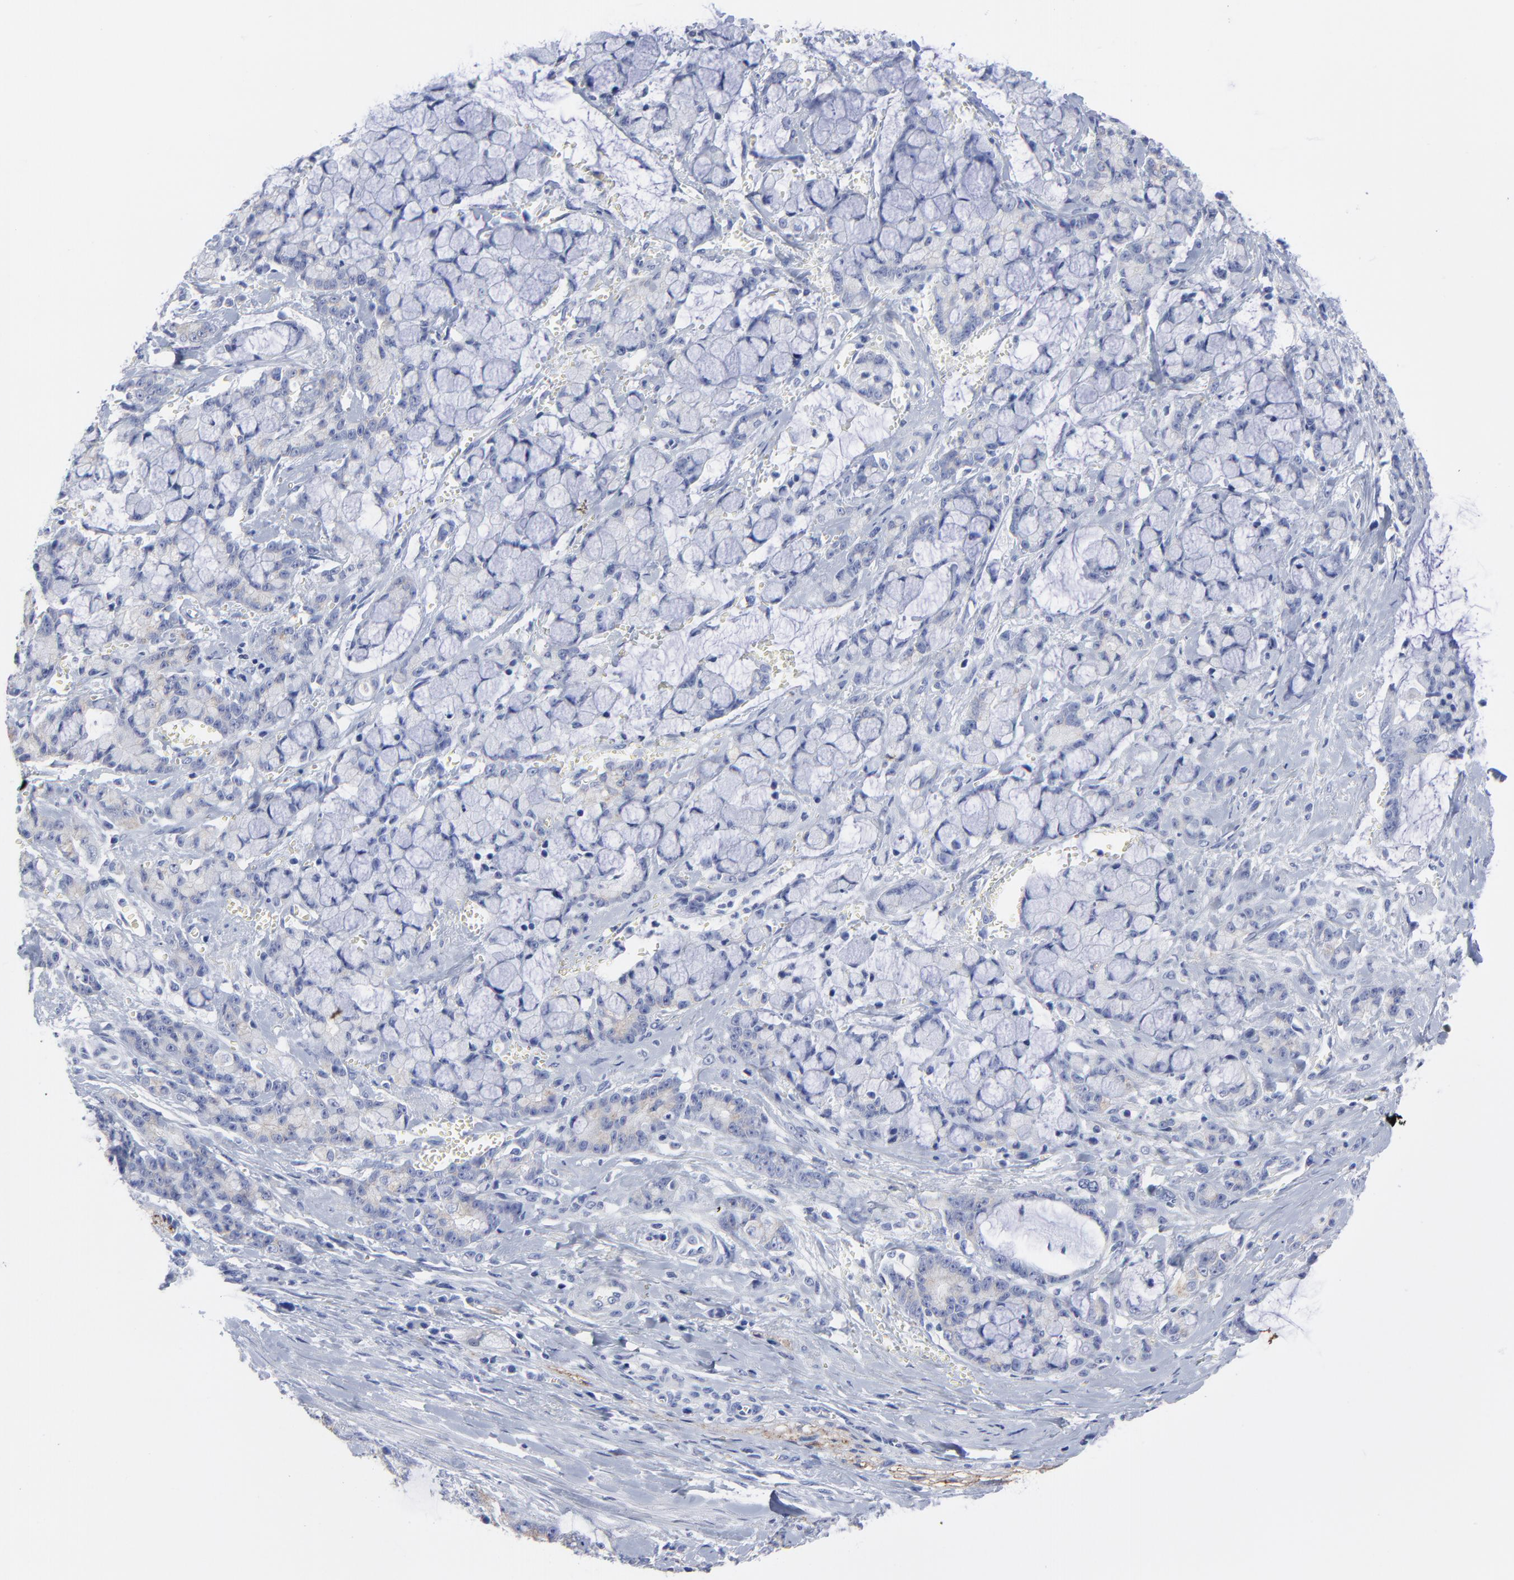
{"staining": {"intensity": "weak", "quantity": "<25%", "location": "cytoplasmic/membranous"}, "tissue": "pancreatic cancer", "cell_type": "Tumor cells", "image_type": "cancer", "snomed": [{"axis": "morphology", "description": "Adenocarcinoma, NOS"}, {"axis": "topography", "description": "Pancreas"}], "caption": "The histopathology image displays no significant expression in tumor cells of adenocarcinoma (pancreatic).", "gene": "CNTN3", "patient": {"sex": "female", "age": 73}}